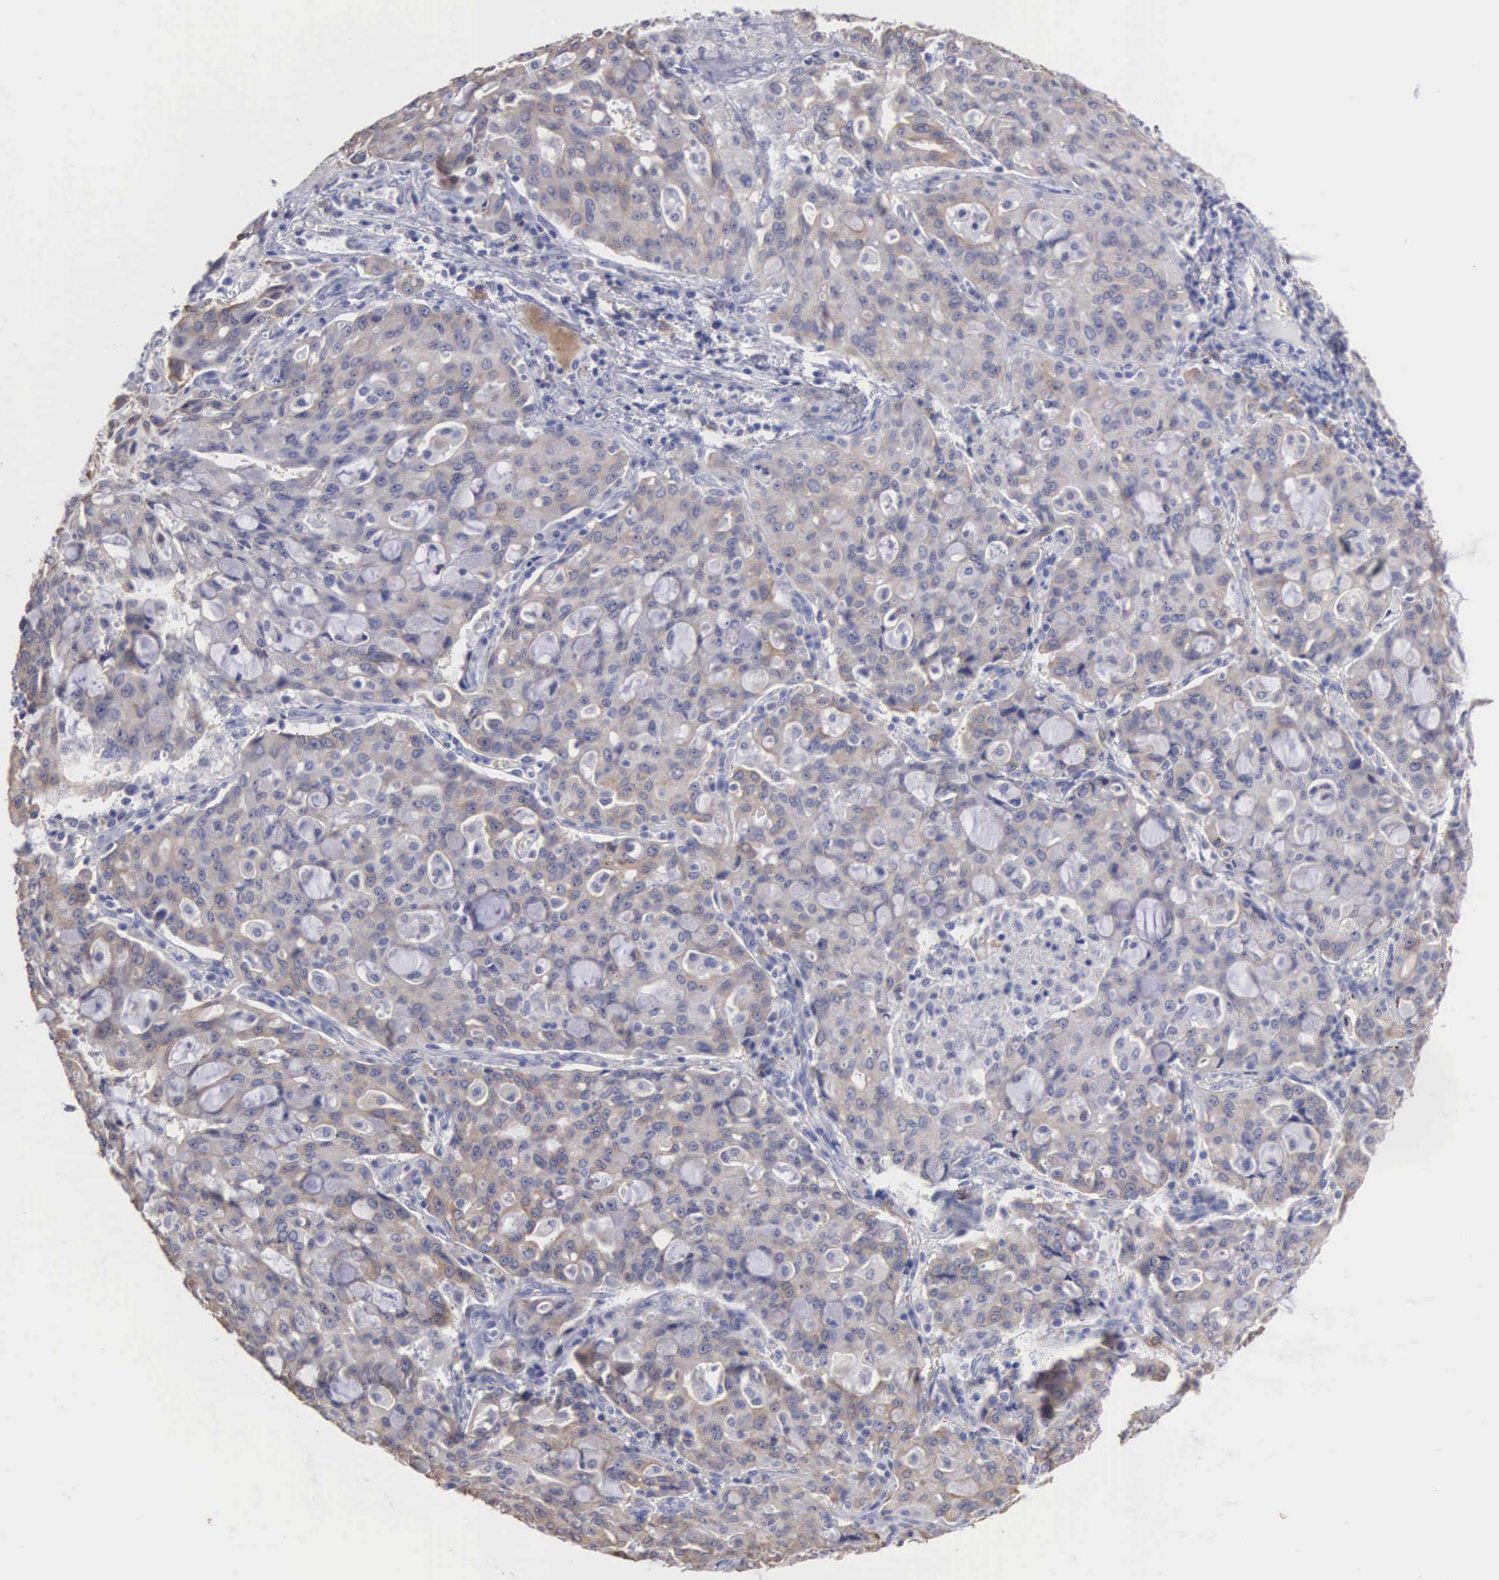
{"staining": {"intensity": "weak", "quantity": ">75%", "location": "cytoplasmic/membranous"}, "tissue": "lung cancer", "cell_type": "Tumor cells", "image_type": "cancer", "snomed": [{"axis": "morphology", "description": "Adenocarcinoma, NOS"}, {"axis": "topography", "description": "Lung"}], "caption": "Lung cancer (adenocarcinoma) was stained to show a protein in brown. There is low levels of weak cytoplasmic/membranous expression in about >75% of tumor cells.", "gene": "LIN52", "patient": {"sex": "female", "age": 44}}